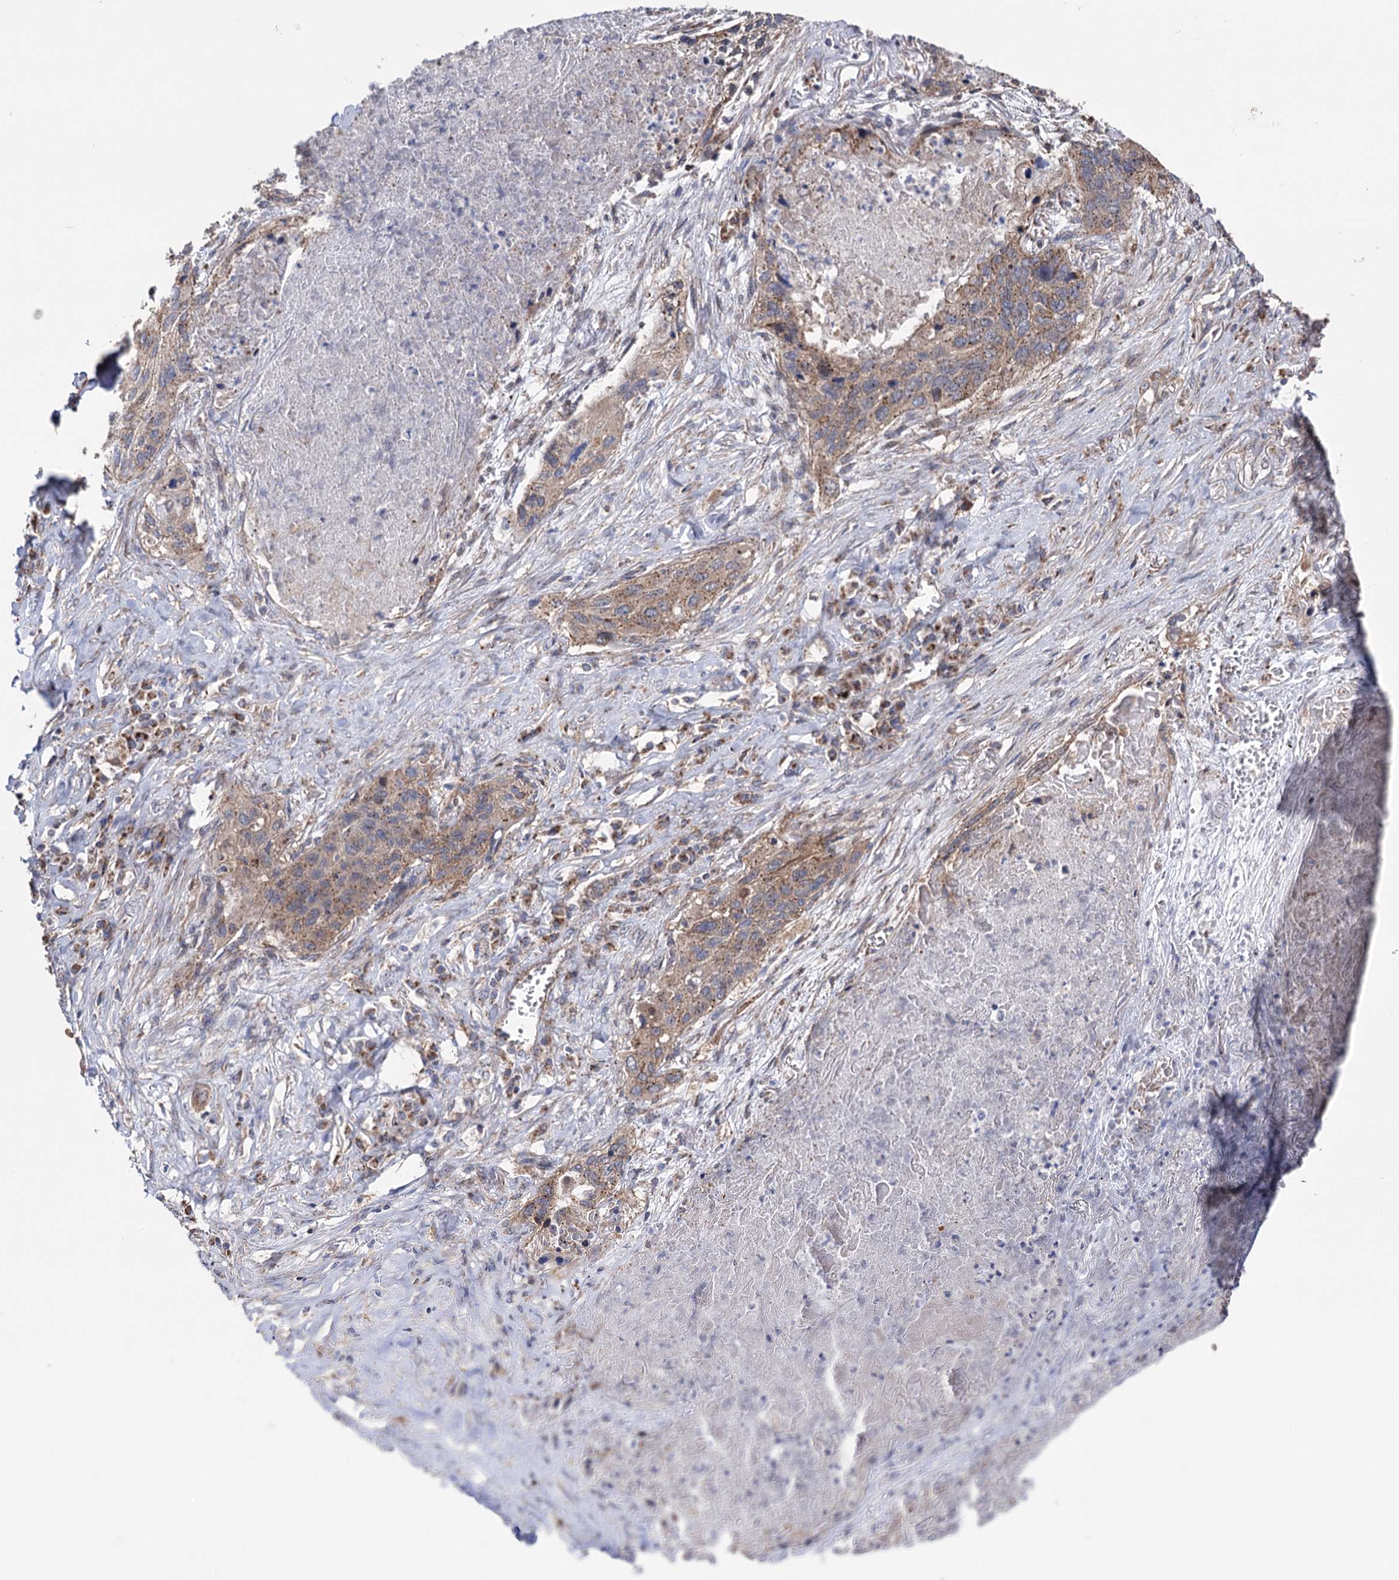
{"staining": {"intensity": "weak", "quantity": ">75%", "location": "cytoplasmic/membranous"}, "tissue": "lung cancer", "cell_type": "Tumor cells", "image_type": "cancer", "snomed": [{"axis": "morphology", "description": "Squamous cell carcinoma, NOS"}, {"axis": "topography", "description": "Lung"}], "caption": "Brown immunohistochemical staining in human lung cancer (squamous cell carcinoma) shows weak cytoplasmic/membranous positivity in about >75% of tumor cells.", "gene": "SUCLA2", "patient": {"sex": "female", "age": 63}}